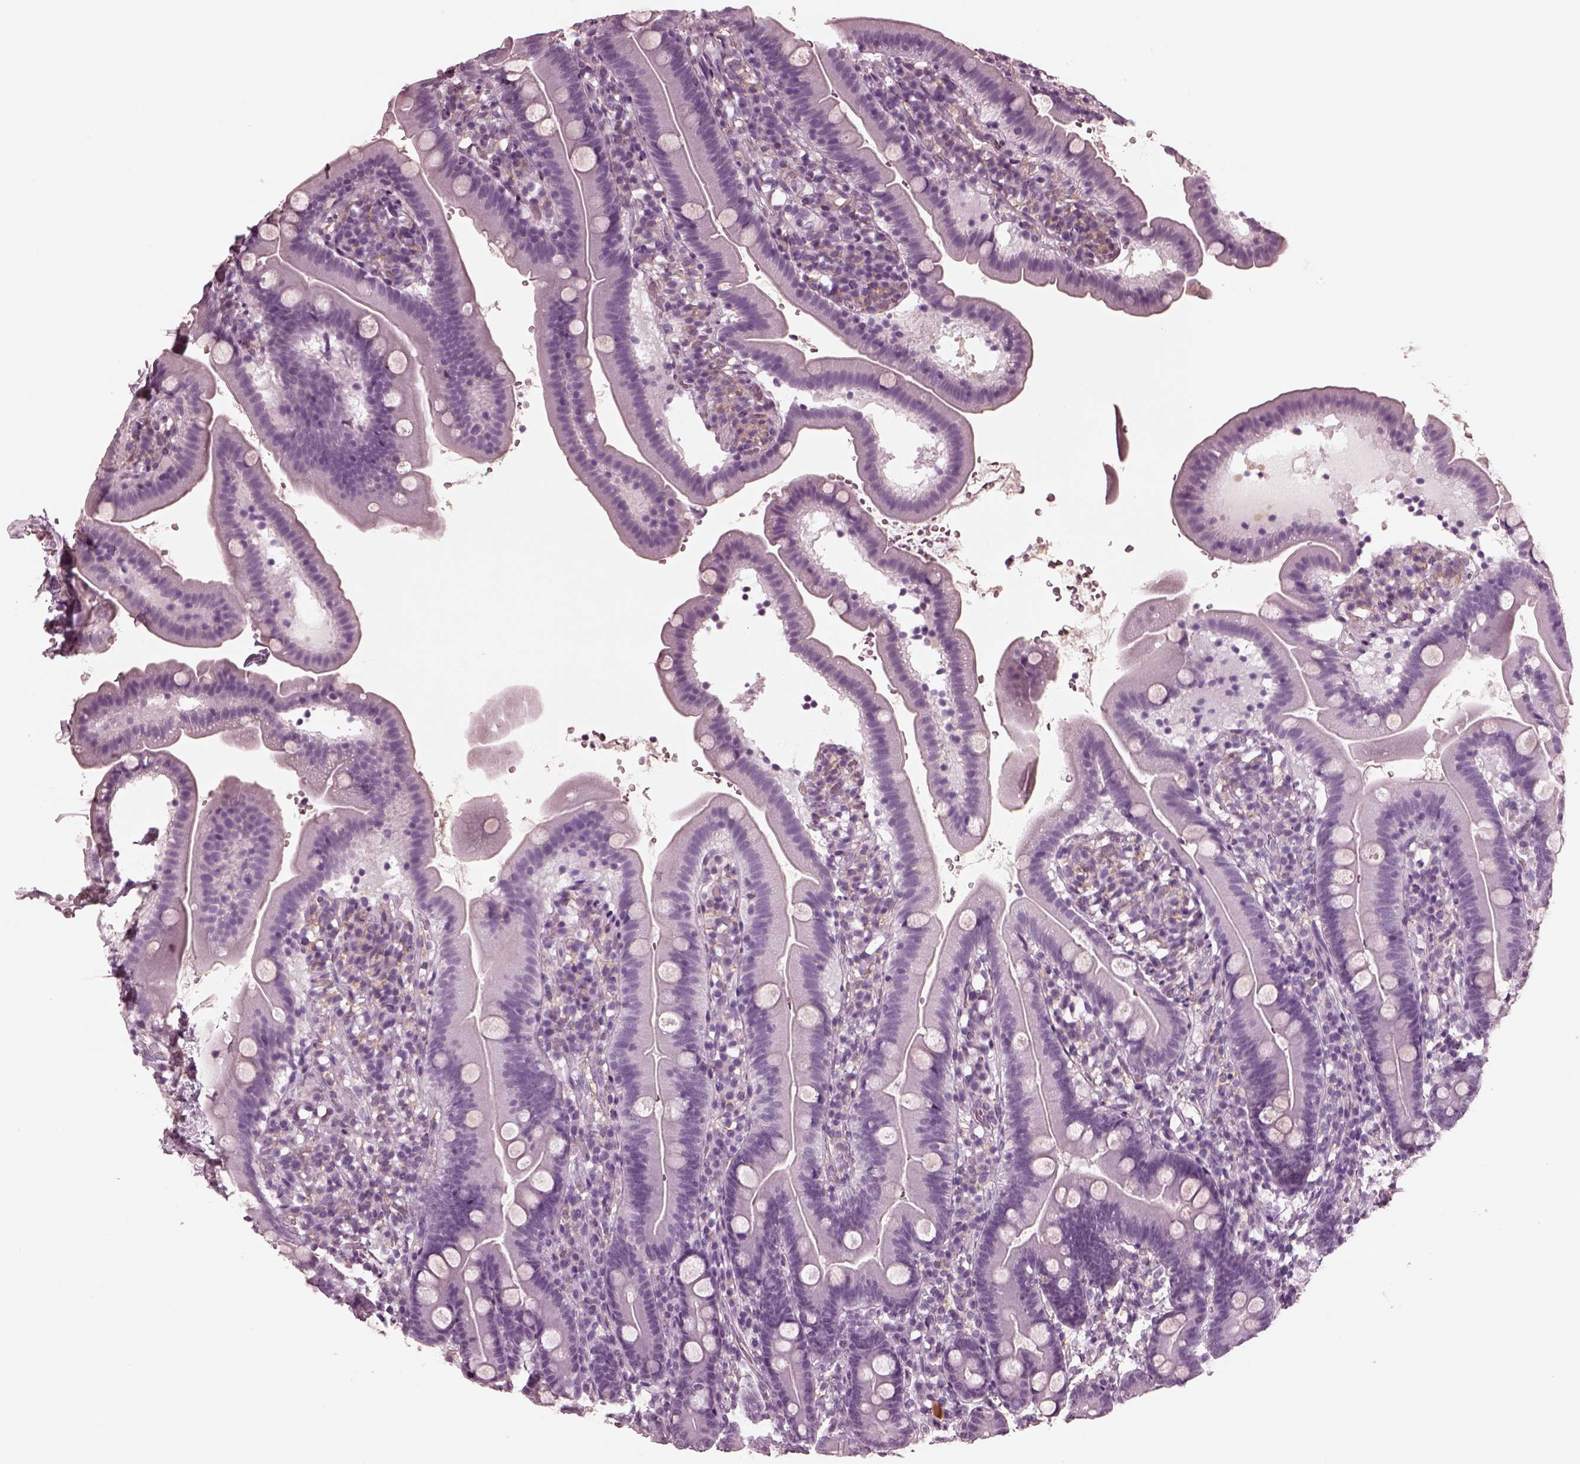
{"staining": {"intensity": "negative", "quantity": "none", "location": "none"}, "tissue": "duodenum", "cell_type": "Glandular cells", "image_type": "normal", "snomed": [{"axis": "morphology", "description": "Normal tissue, NOS"}, {"axis": "topography", "description": "Duodenum"}], "caption": "Immunohistochemistry (IHC) histopathology image of unremarkable duodenum stained for a protein (brown), which shows no staining in glandular cells. (DAB (3,3'-diaminobenzidine) IHC with hematoxylin counter stain).", "gene": "CGA", "patient": {"sex": "female", "age": 67}}